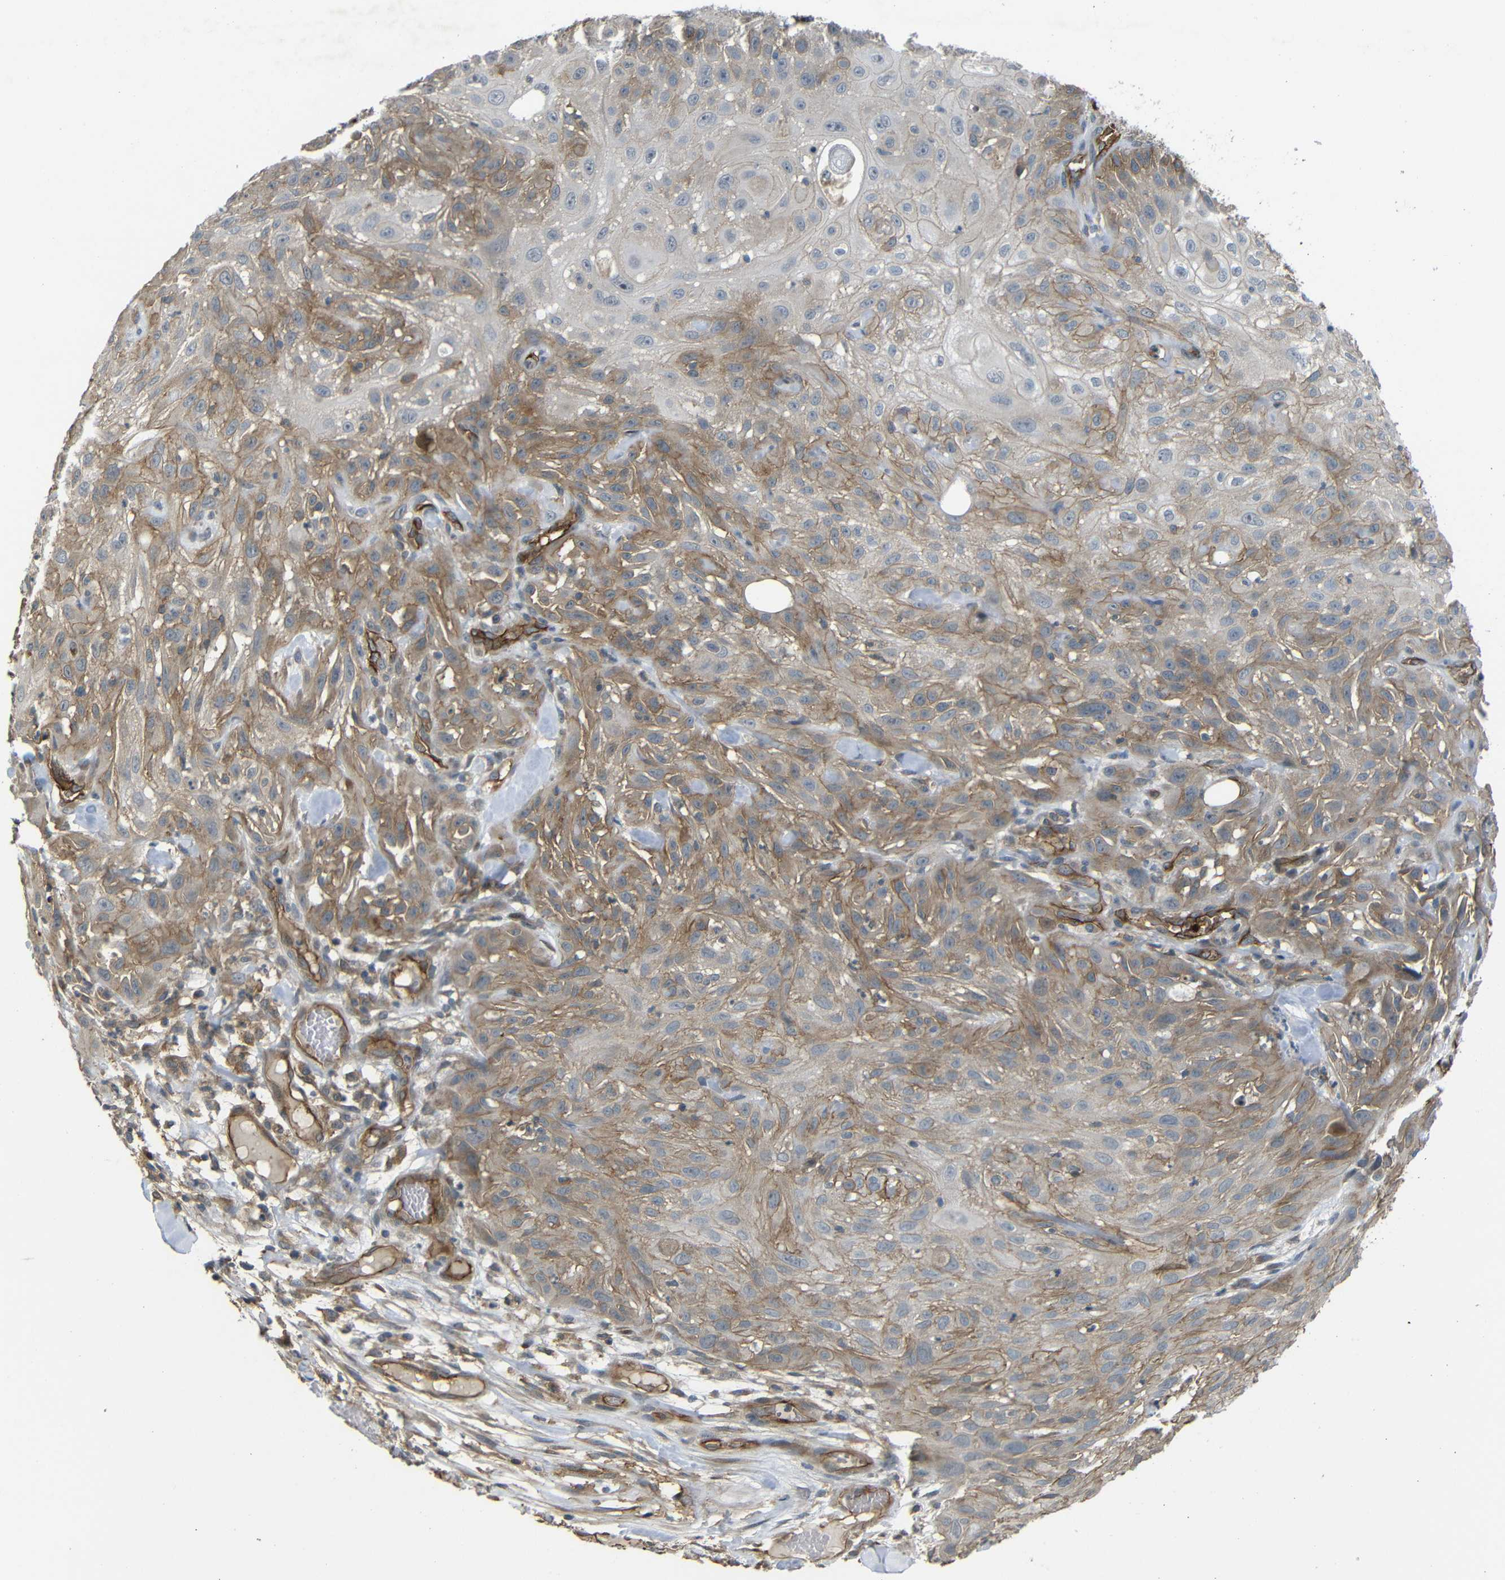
{"staining": {"intensity": "moderate", "quantity": "25%-75%", "location": "cytoplasmic/membranous"}, "tissue": "skin cancer", "cell_type": "Tumor cells", "image_type": "cancer", "snomed": [{"axis": "morphology", "description": "Squamous cell carcinoma, NOS"}, {"axis": "topography", "description": "Skin"}], "caption": "Immunohistochemistry (IHC) staining of skin cancer (squamous cell carcinoma), which shows medium levels of moderate cytoplasmic/membranous staining in about 25%-75% of tumor cells indicating moderate cytoplasmic/membranous protein staining. The staining was performed using DAB (3,3'-diaminobenzidine) (brown) for protein detection and nuclei were counterstained in hematoxylin (blue).", "gene": "RELL1", "patient": {"sex": "male", "age": 75}}